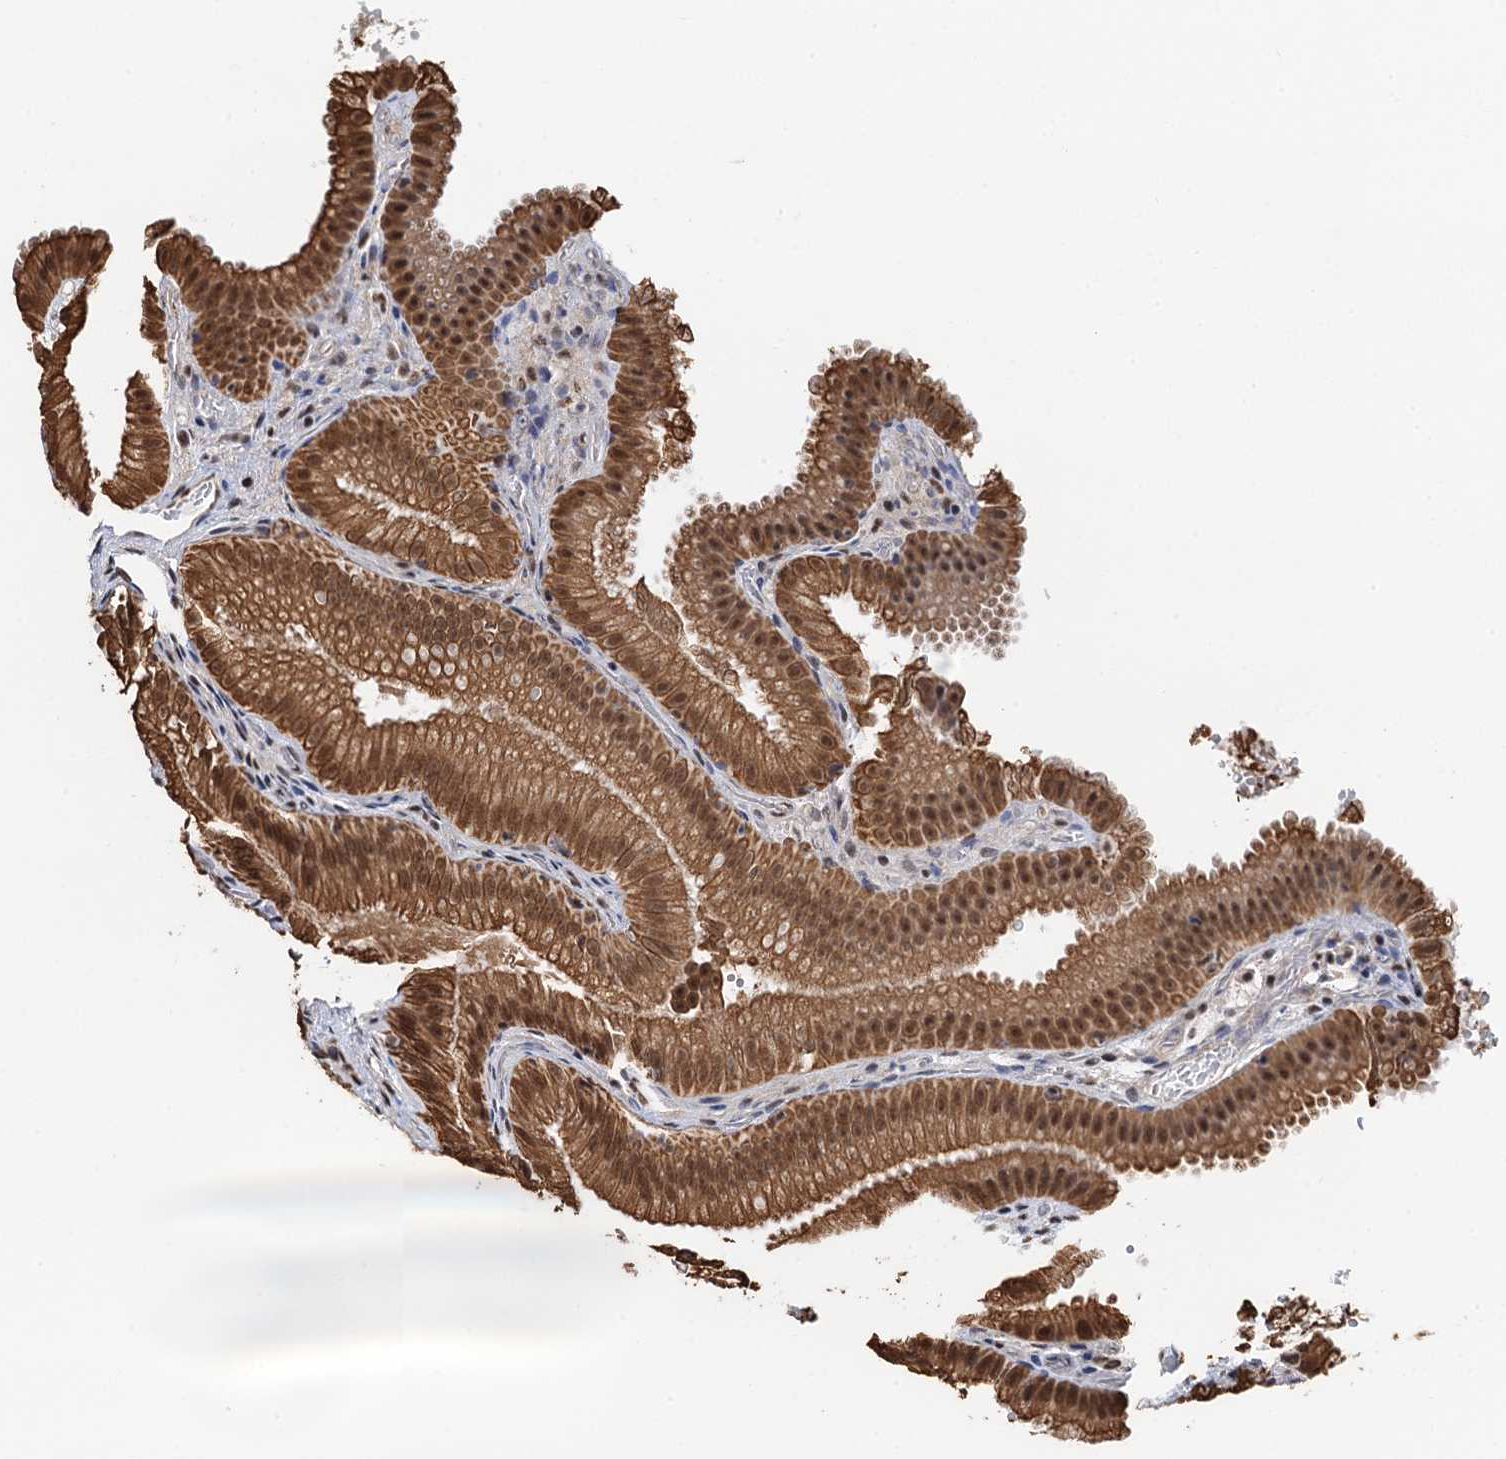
{"staining": {"intensity": "moderate", "quantity": ">75%", "location": "cytoplasmic/membranous,nuclear"}, "tissue": "gallbladder", "cell_type": "Glandular cells", "image_type": "normal", "snomed": [{"axis": "morphology", "description": "Normal tissue, NOS"}, {"axis": "topography", "description": "Gallbladder"}], "caption": "A photomicrograph of human gallbladder stained for a protein demonstrates moderate cytoplasmic/membranous,nuclear brown staining in glandular cells.", "gene": "ZNF609", "patient": {"sex": "female", "age": 30}}